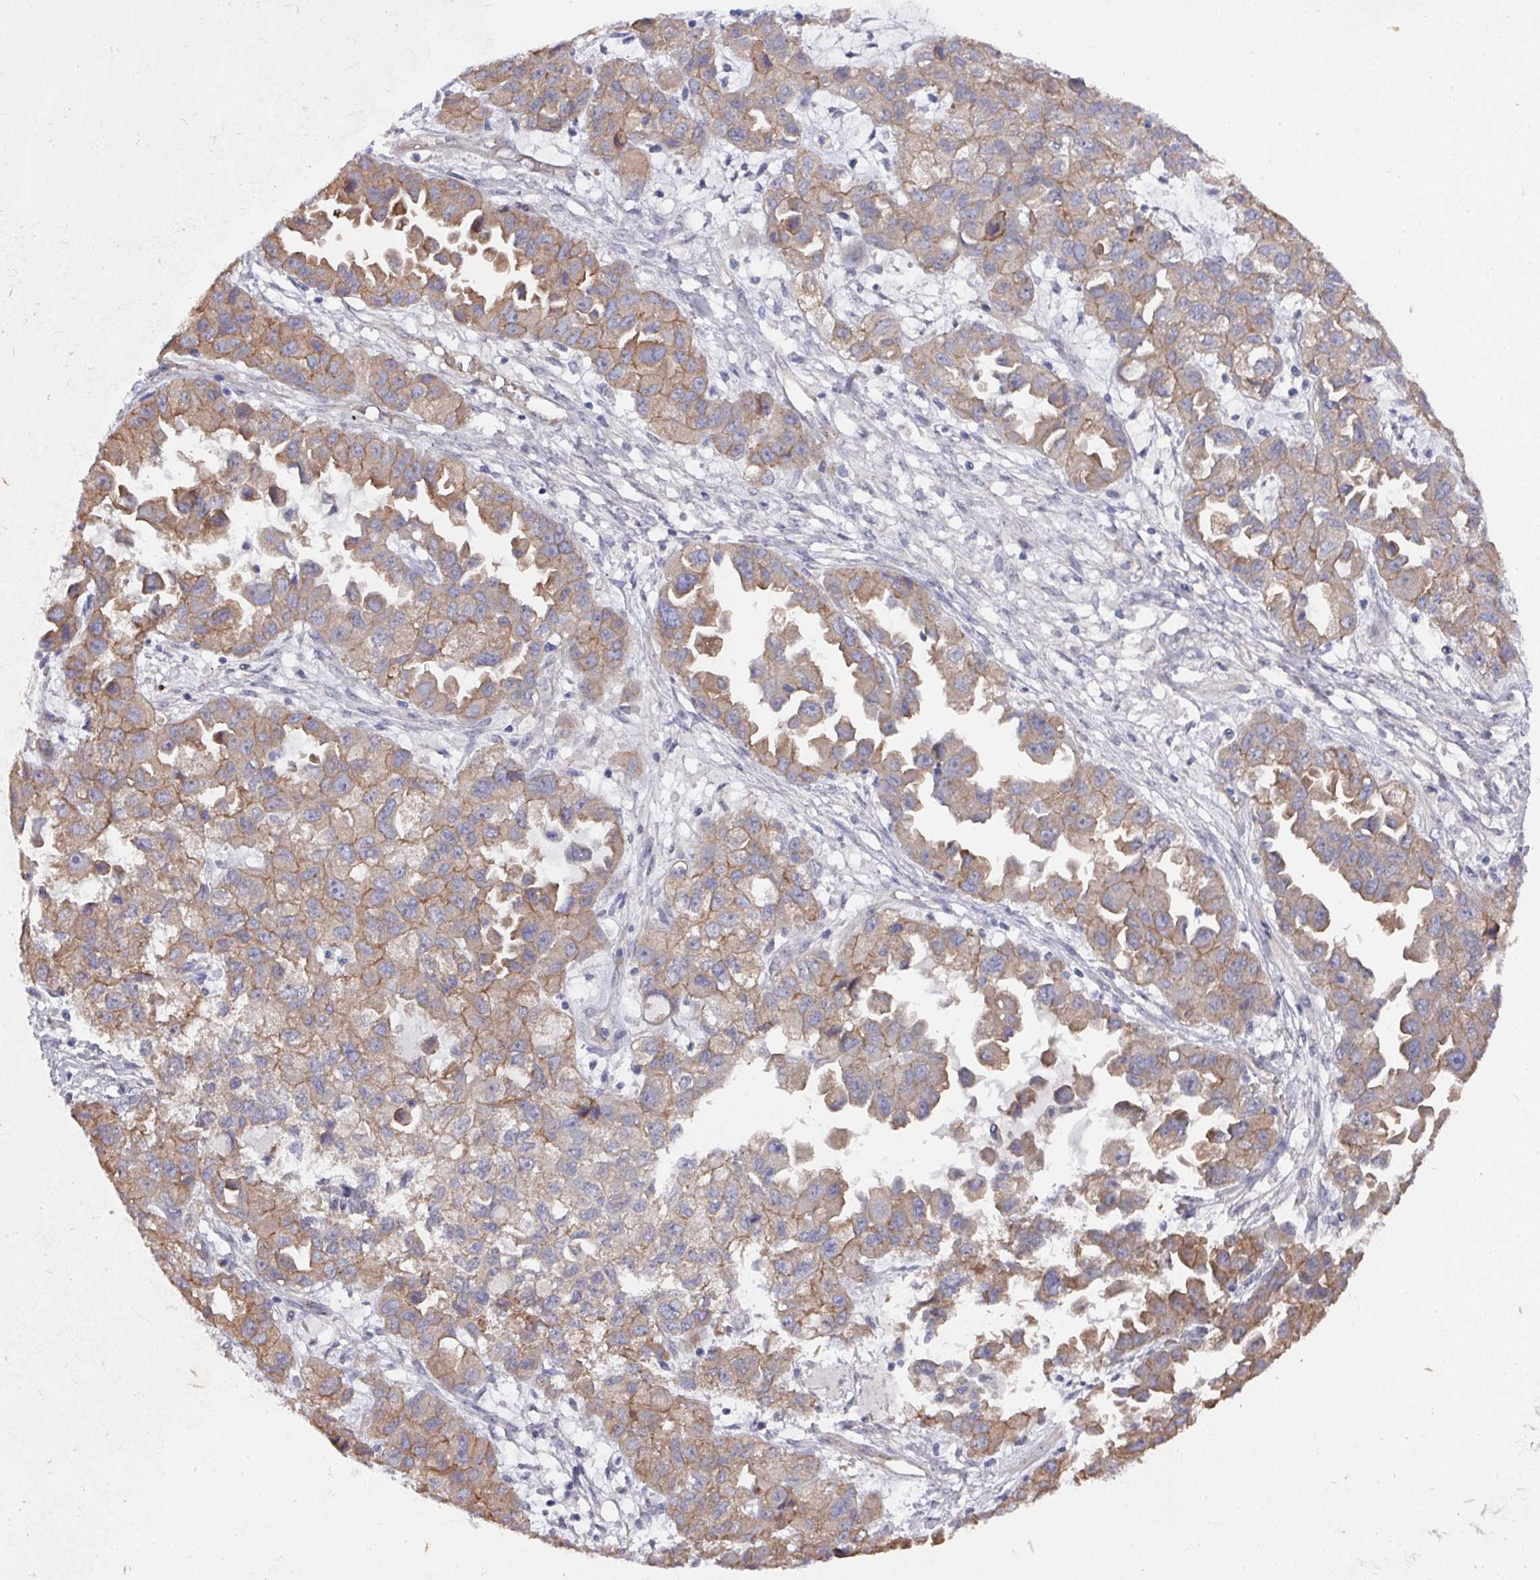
{"staining": {"intensity": "moderate", "quantity": "25%-75%", "location": "cytoplasmic/membranous"}, "tissue": "ovarian cancer", "cell_type": "Tumor cells", "image_type": "cancer", "snomed": [{"axis": "morphology", "description": "Cystadenocarcinoma, serous, NOS"}, {"axis": "topography", "description": "Ovary"}], "caption": "Human ovarian cancer stained for a protein (brown) displays moderate cytoplasmic/membranous positive expression in about 25%-75% of tumor cells.", "gene": "PRR5", "patient": {"sex": "female", "age": 84}}